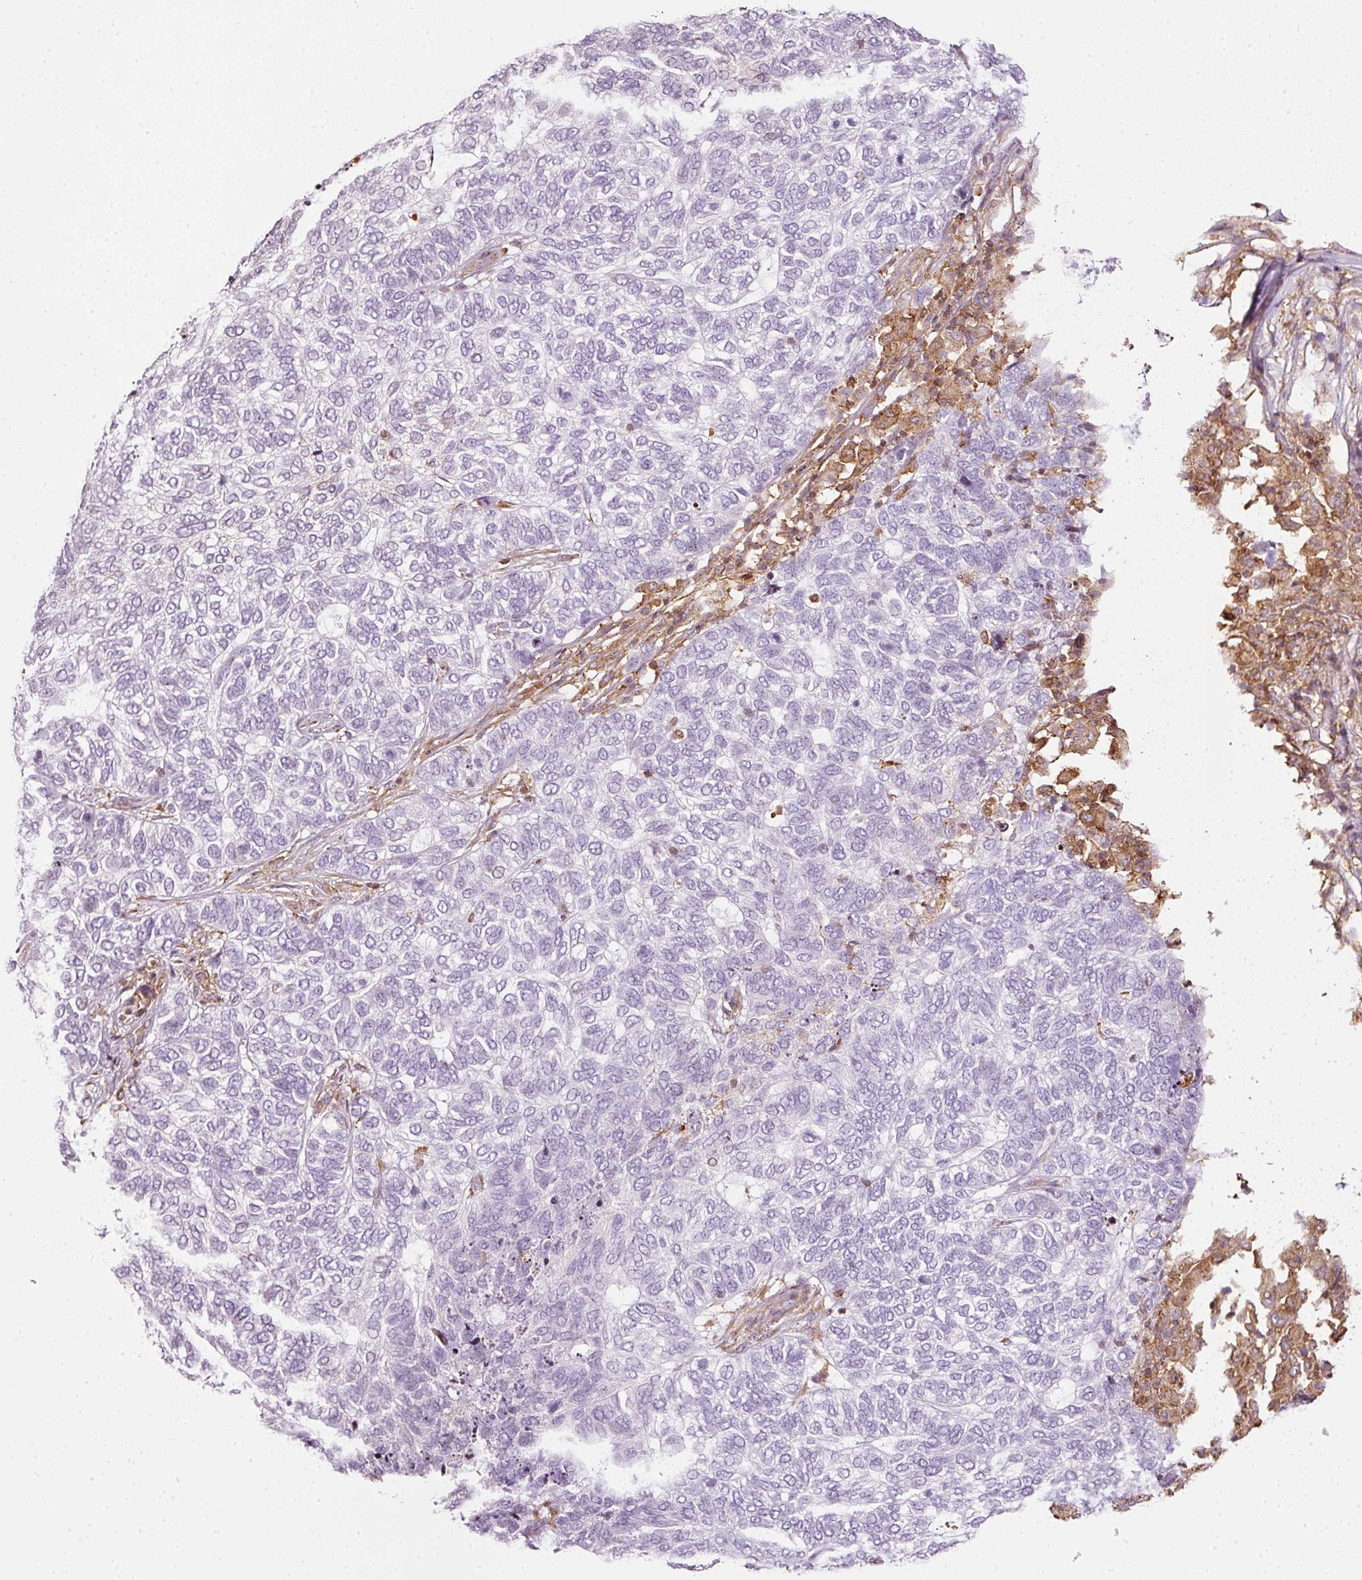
{"staining": {"intensity": "negative", "quantity": "none", "location": "none"}, "tissue": "skin cancer", "cell_type": "Tumor cells", "image_type": "cancer", "snomed": [{"axis": "morphology", "description": "Basal cell carcinoma"}, {"axis": "topography", "description": "Skin"}], "caption": "High power microscopy photomicrograph of an IHC histopathology image of basal cell carcinoma (skin), revealing no significant positivity in tumor cells.", "gene": "SCNM1", "patient": {"sex": "female", "age": 65}}